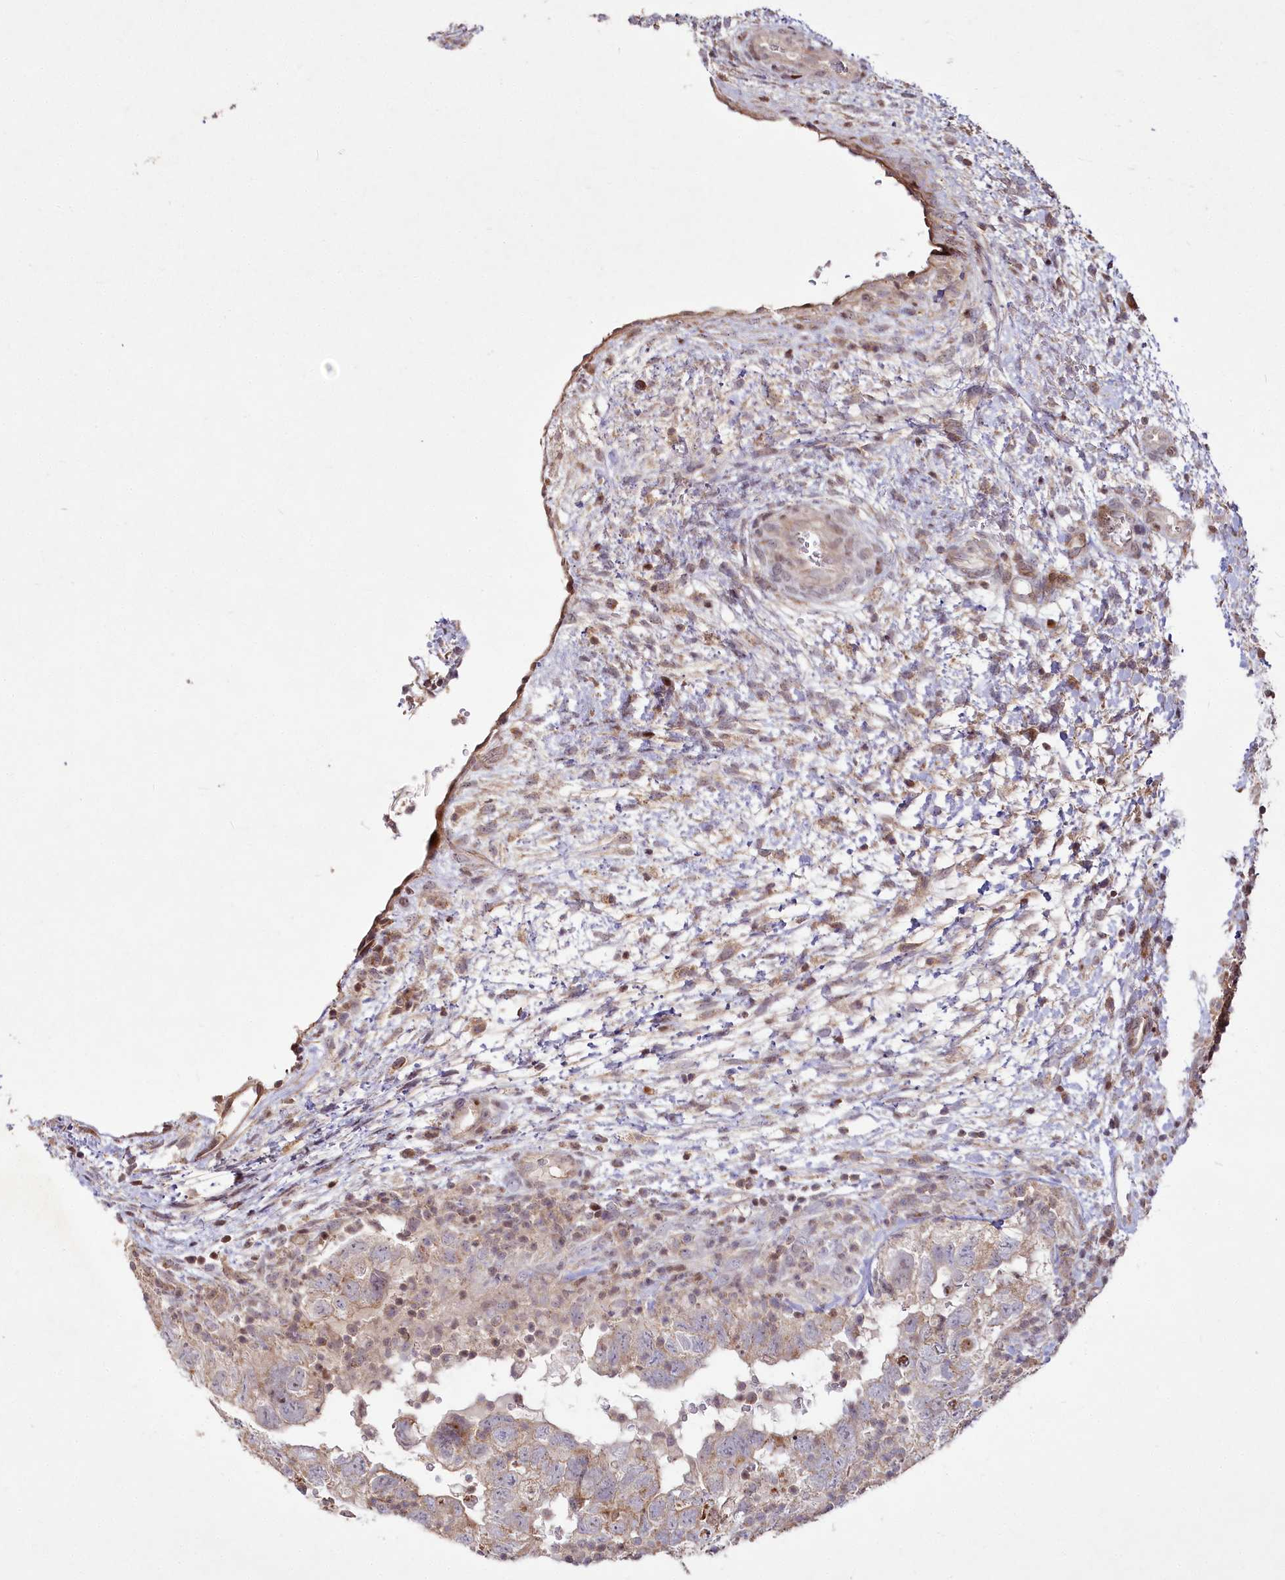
{"staining": {"intensity": "weak", "quantity": "25%-75%", "location": "cytoplasmic/membranous"}, "tissue": "testis cancer", "cell_type": "Tumor cells", "image_type": "cancer", "snomed": [{"axis": "morphology", "description": "Carcinoma, Embryonal, NOS"}, {"axis": "topography", "description": "Testis"}], "caption": "An immunohistochemistry (IHC) histopathology image of tumor tissue is shown. Protein staining in brown labels weak cytoplasmic/membranous positivity in embryonal carcinoma (testis) within tumor cells.", "gene": "PSTK", "patient": {"sex": "male", "age": 37}}